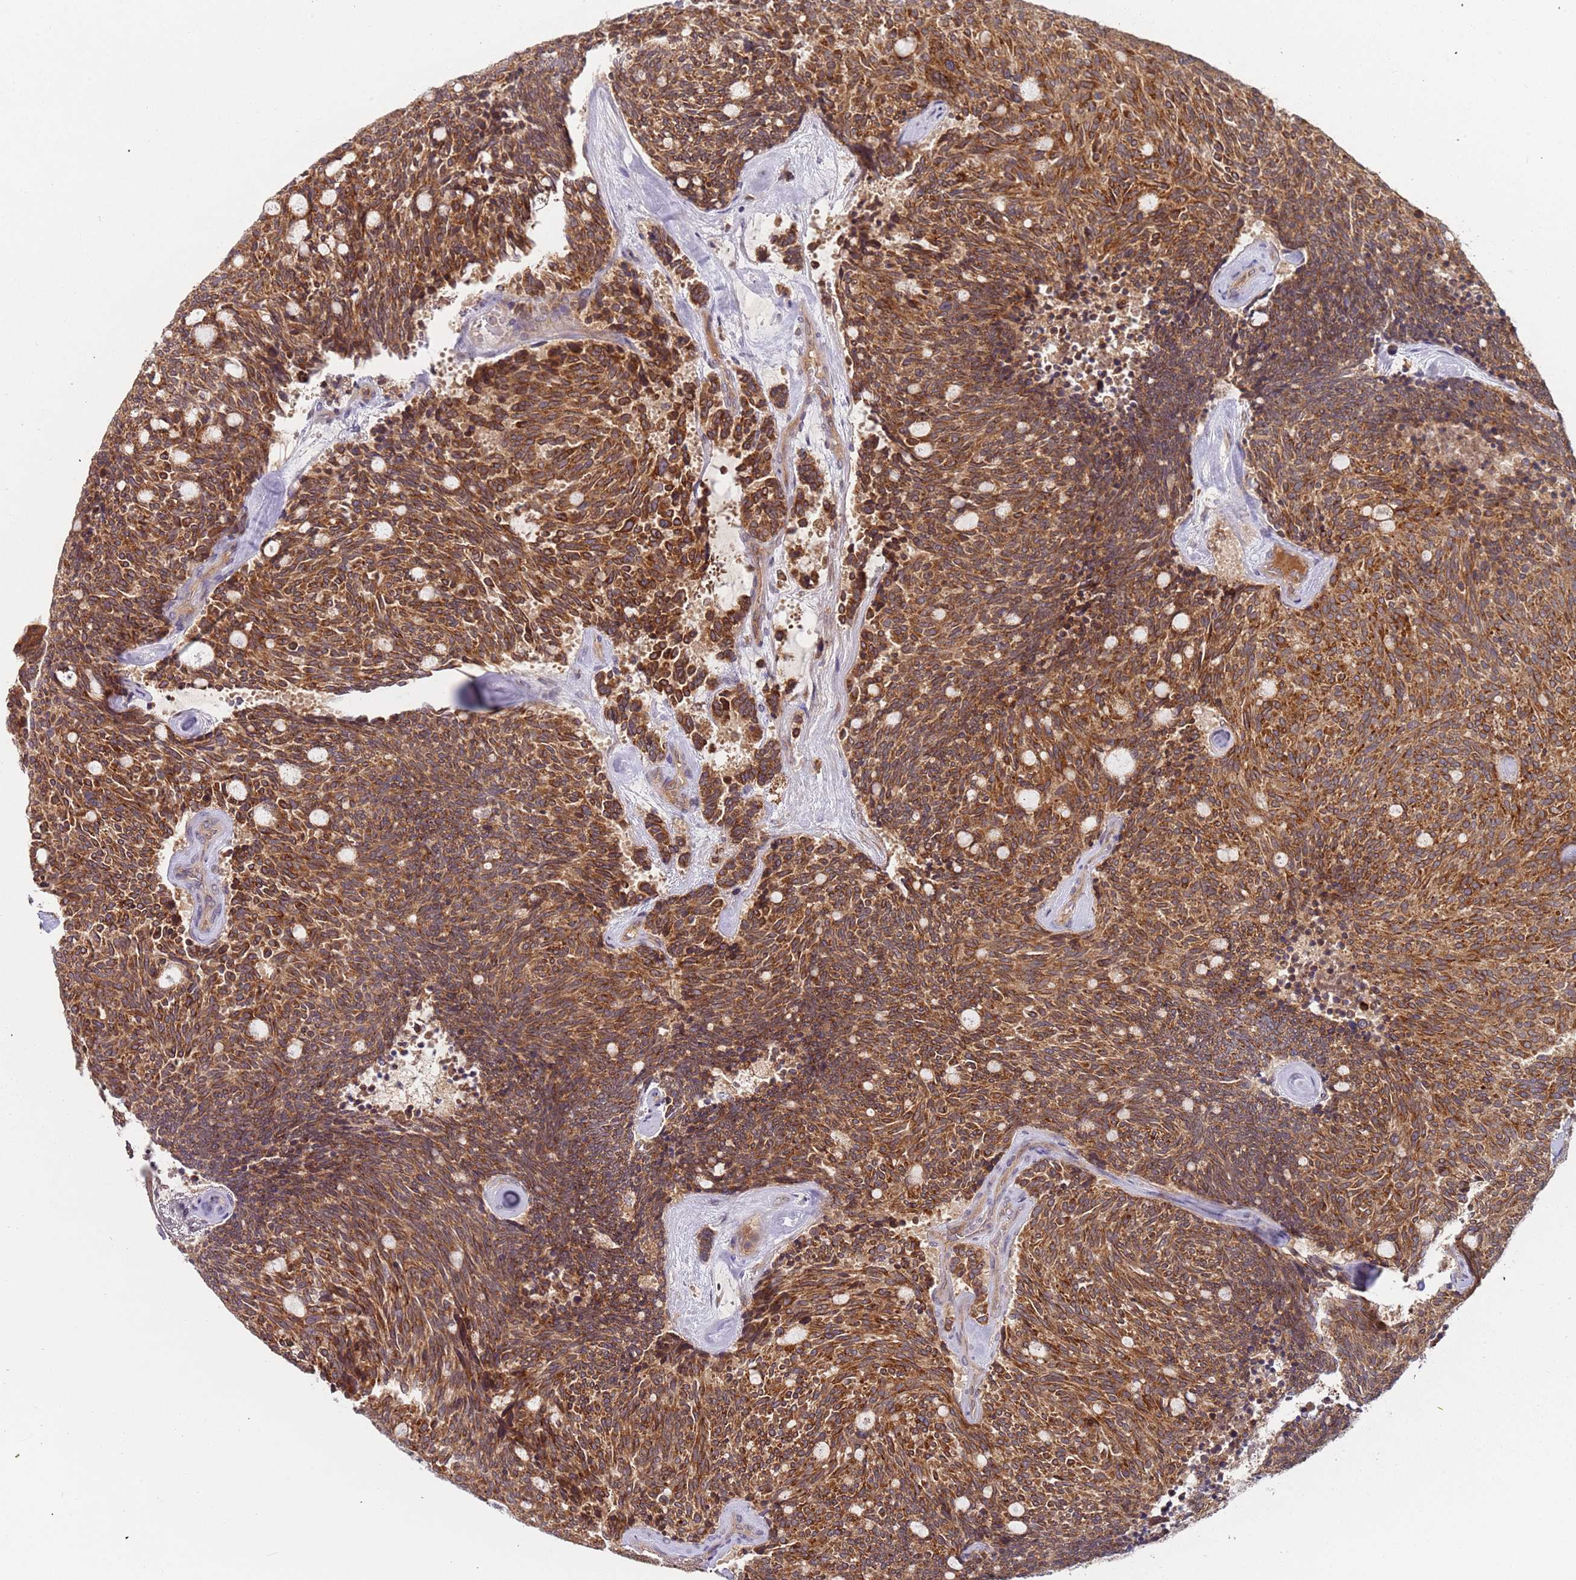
{"staining": {"intensity": "strong", "quantity": ">75%", "location": "cytoplasmic/membranous"}, "tissue": "carcinoid", "cell_type": "Tumor cells", "image_type": "cancer", "snomed": [{"axis": "morphology", "description": "Carcinoid, malignant, NOS"}, {"axis": "topography", "description": "Pancreas"}], "caption": "A brown stain labels strong cytoplasmic/membranous positivity of a protein in human malignant carcinoid tumor cells.", "gene": "OR5A2", "patient": {"sex": "female", "age": 54}}